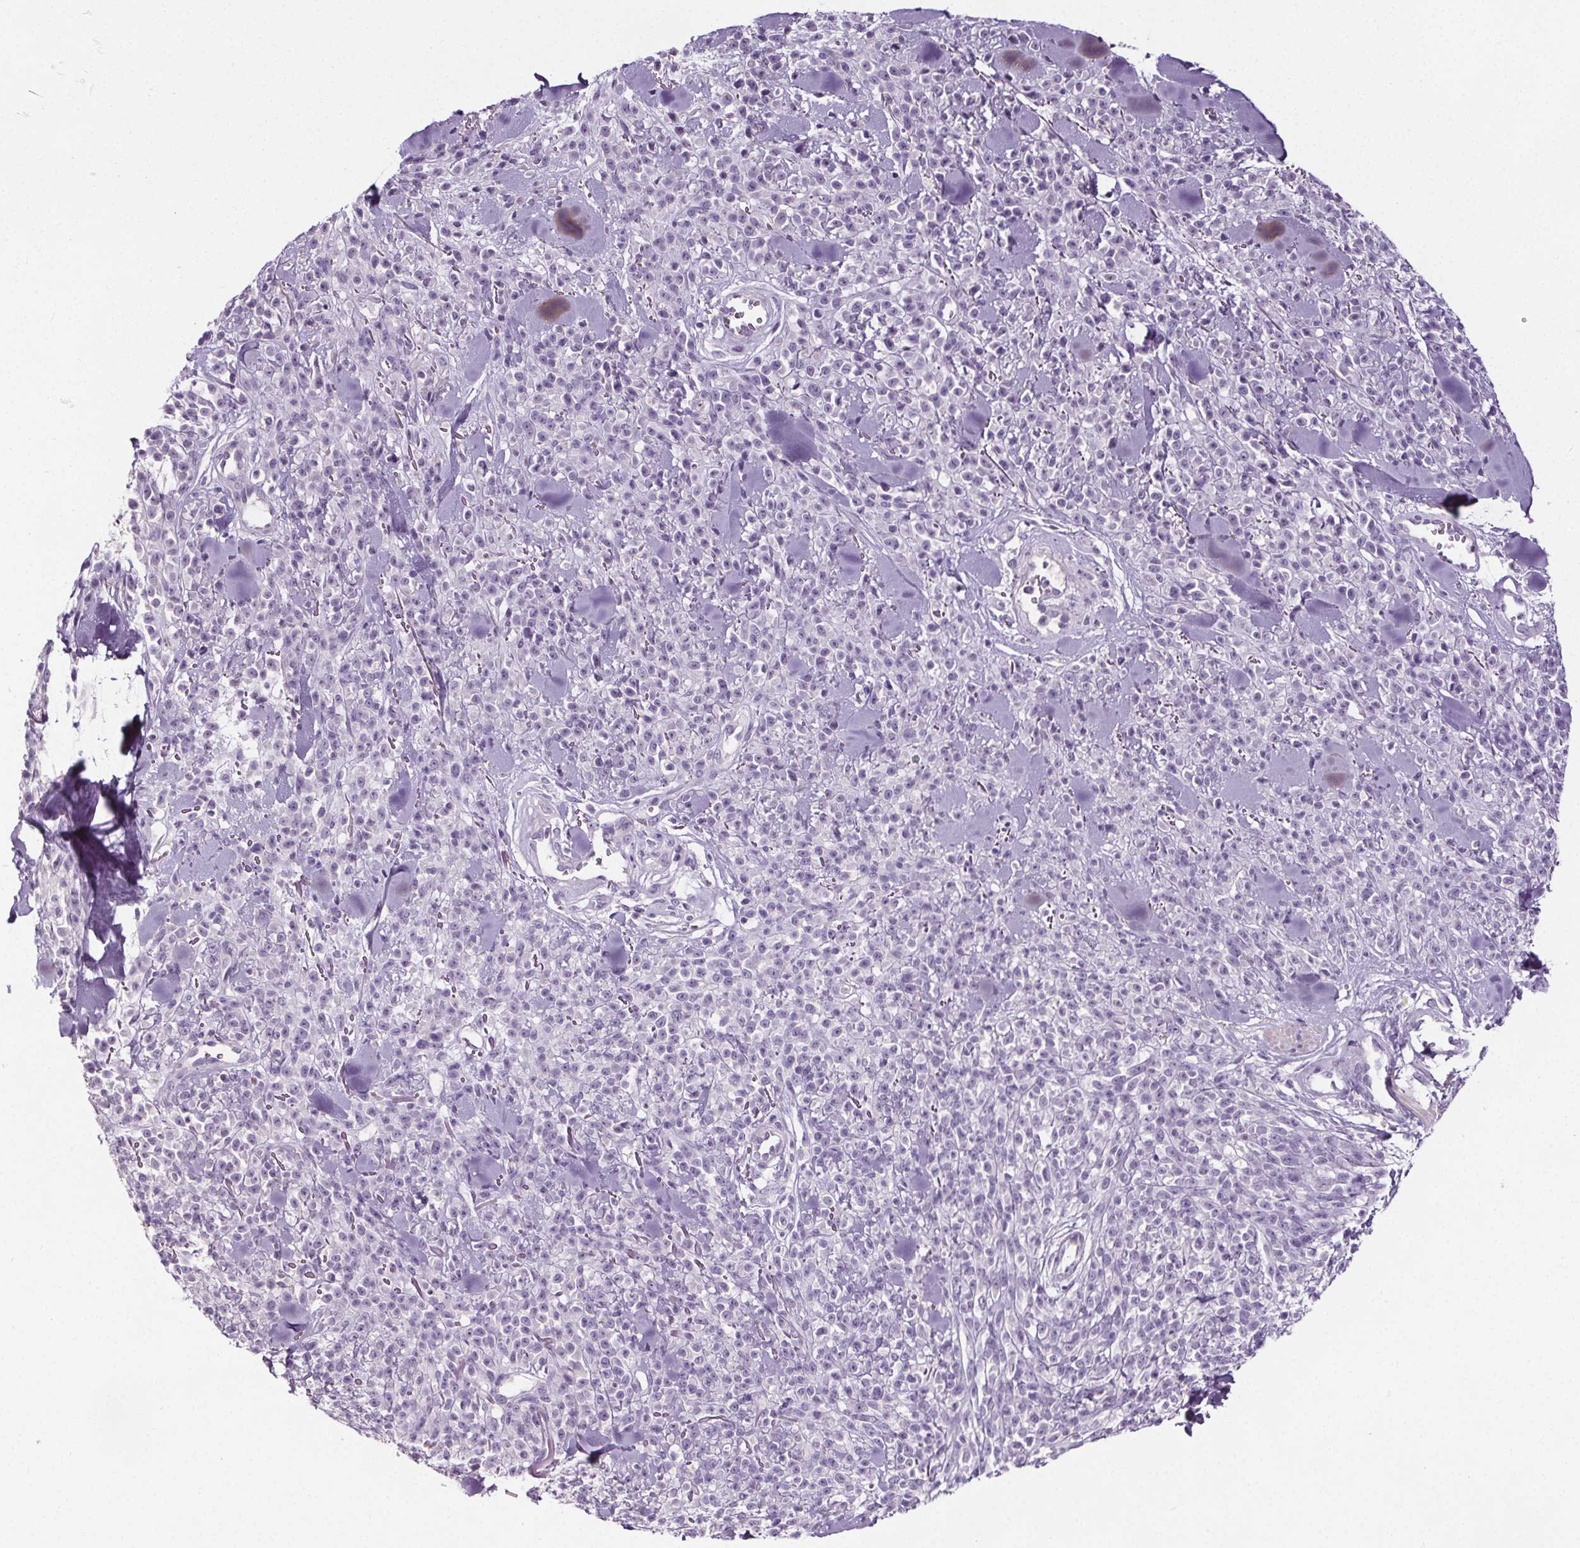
{"staining": {"intensity": "negative", "quantity": "none", "location": "none"}, "tissue": "melanoma", "cell_type": "Tumor cells", "image_type": "cancer", "snomed": [{"axis": "morphology", "description": "Malignant melanoma, NOS"}, {"axis": "topography", "description": "Skin"}, {"axis": "topography", "description": "Skin of trunk"}], "caption": "Photomicrograph shows no protein positivity in tumor cells of melanoma tissue.", "gene": "GPIHBP1", "patient": {"sex": "male", "age": 74}}